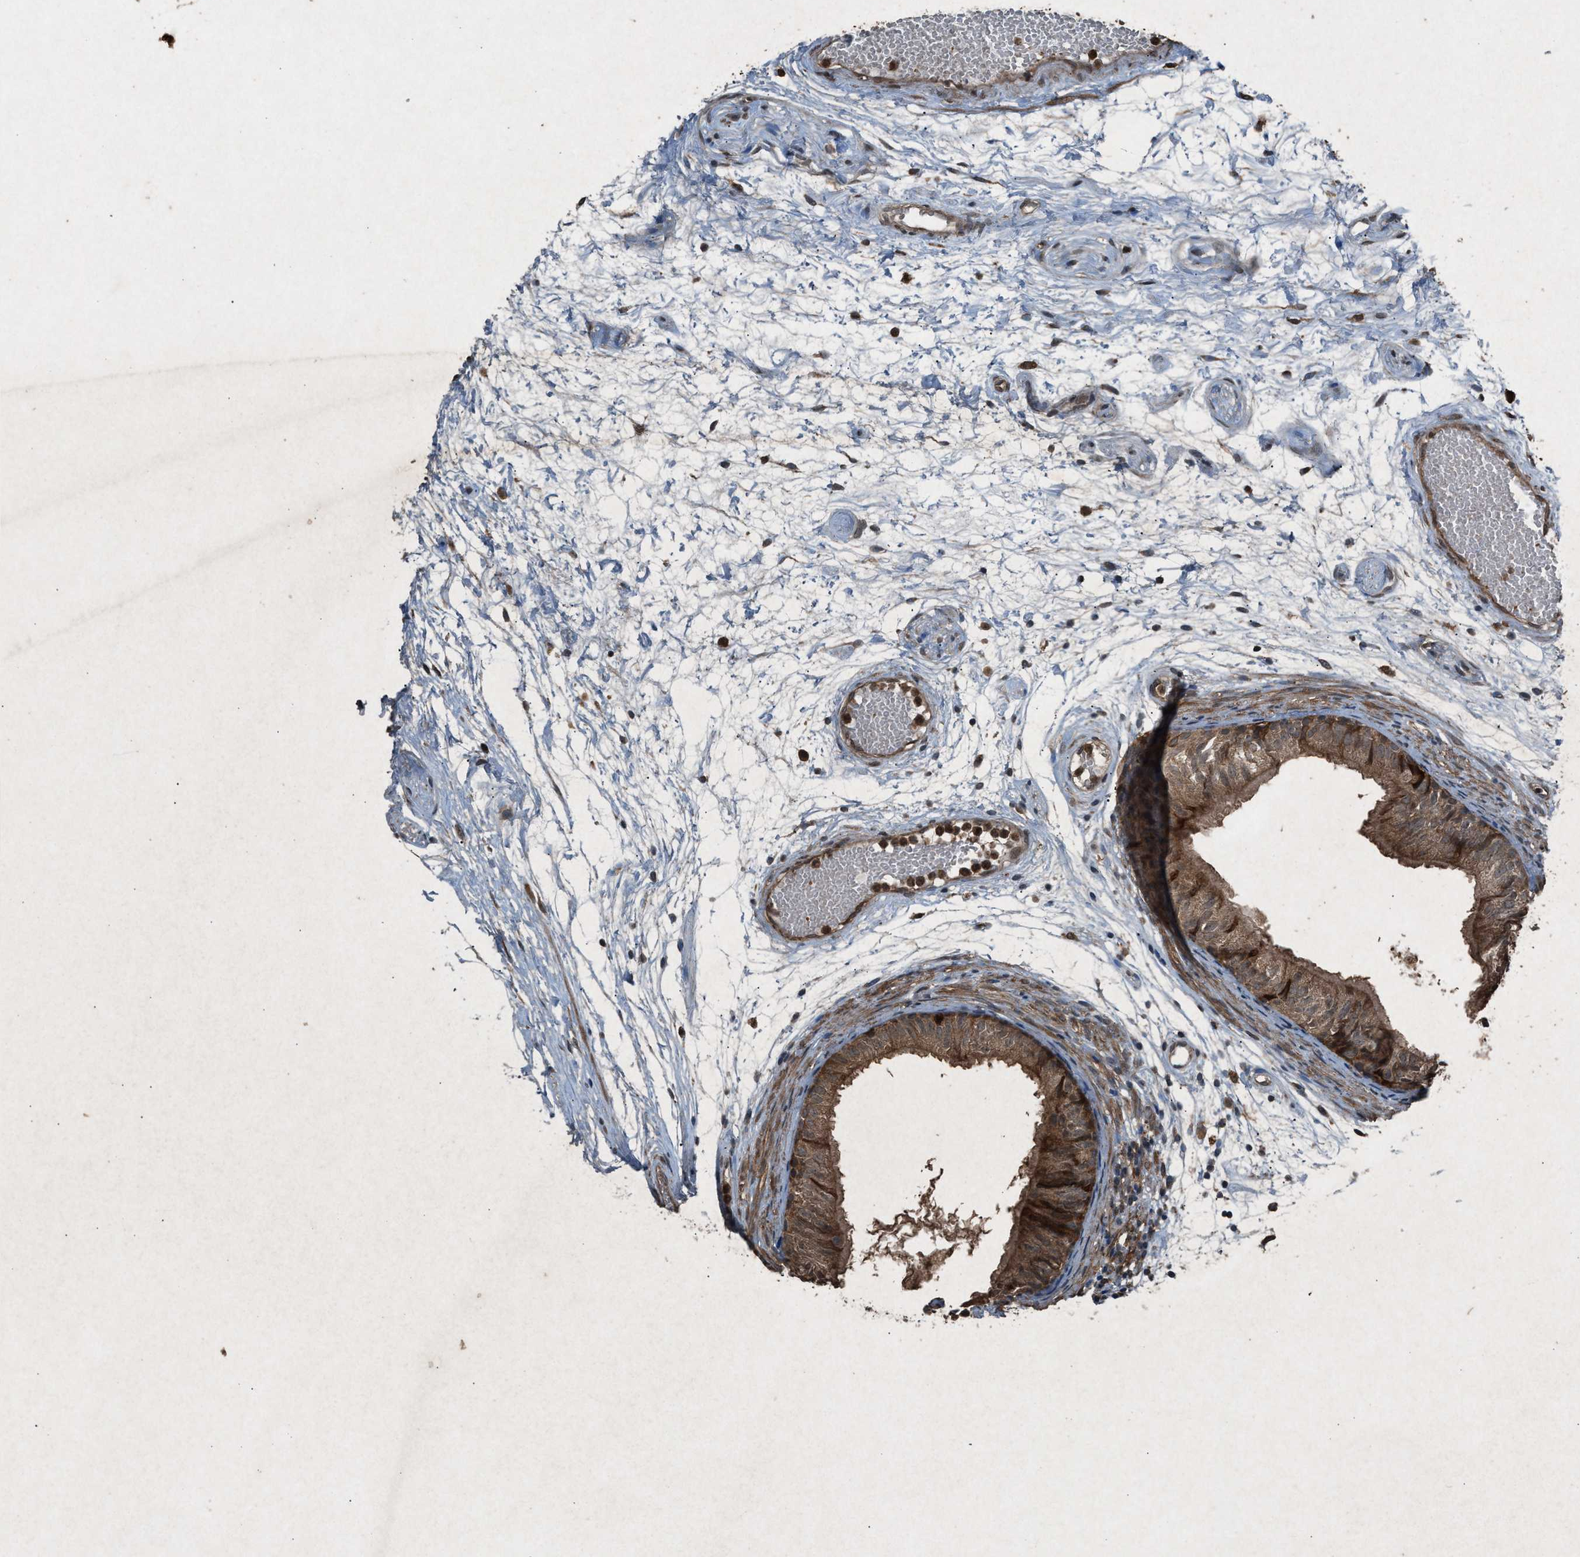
{"staining": {"intensity": "moderate", "quantity": ">75%", "location": "cytoplasmic/membranous"}, "tissue": "epididymis", "cell_type": "Glandular cells", "image_type": "normal", "snomed": [{"axis": "morphology", "description": "Normal tissue, NOS"}, {"axis": "morphology", "description": "Atrophy, NOS"}, {"axis": "topography", "description": "Testis"}, {"axis": "topography", "description": "Epididymis"}], "caption": "Immunohistochemical staining of benign epididymis demonstrates medium levels of moderate cytoplasmic/membranous staining in approximately >75% of glandular cells. The staining was performed using DAB (3,3'-diaminobenzidine), with brown indicating positive protein expression. Nuclei are stained blue with hematoxylin.", "gene": "CALR", "patient": {"sex": "male", "age": 18}}